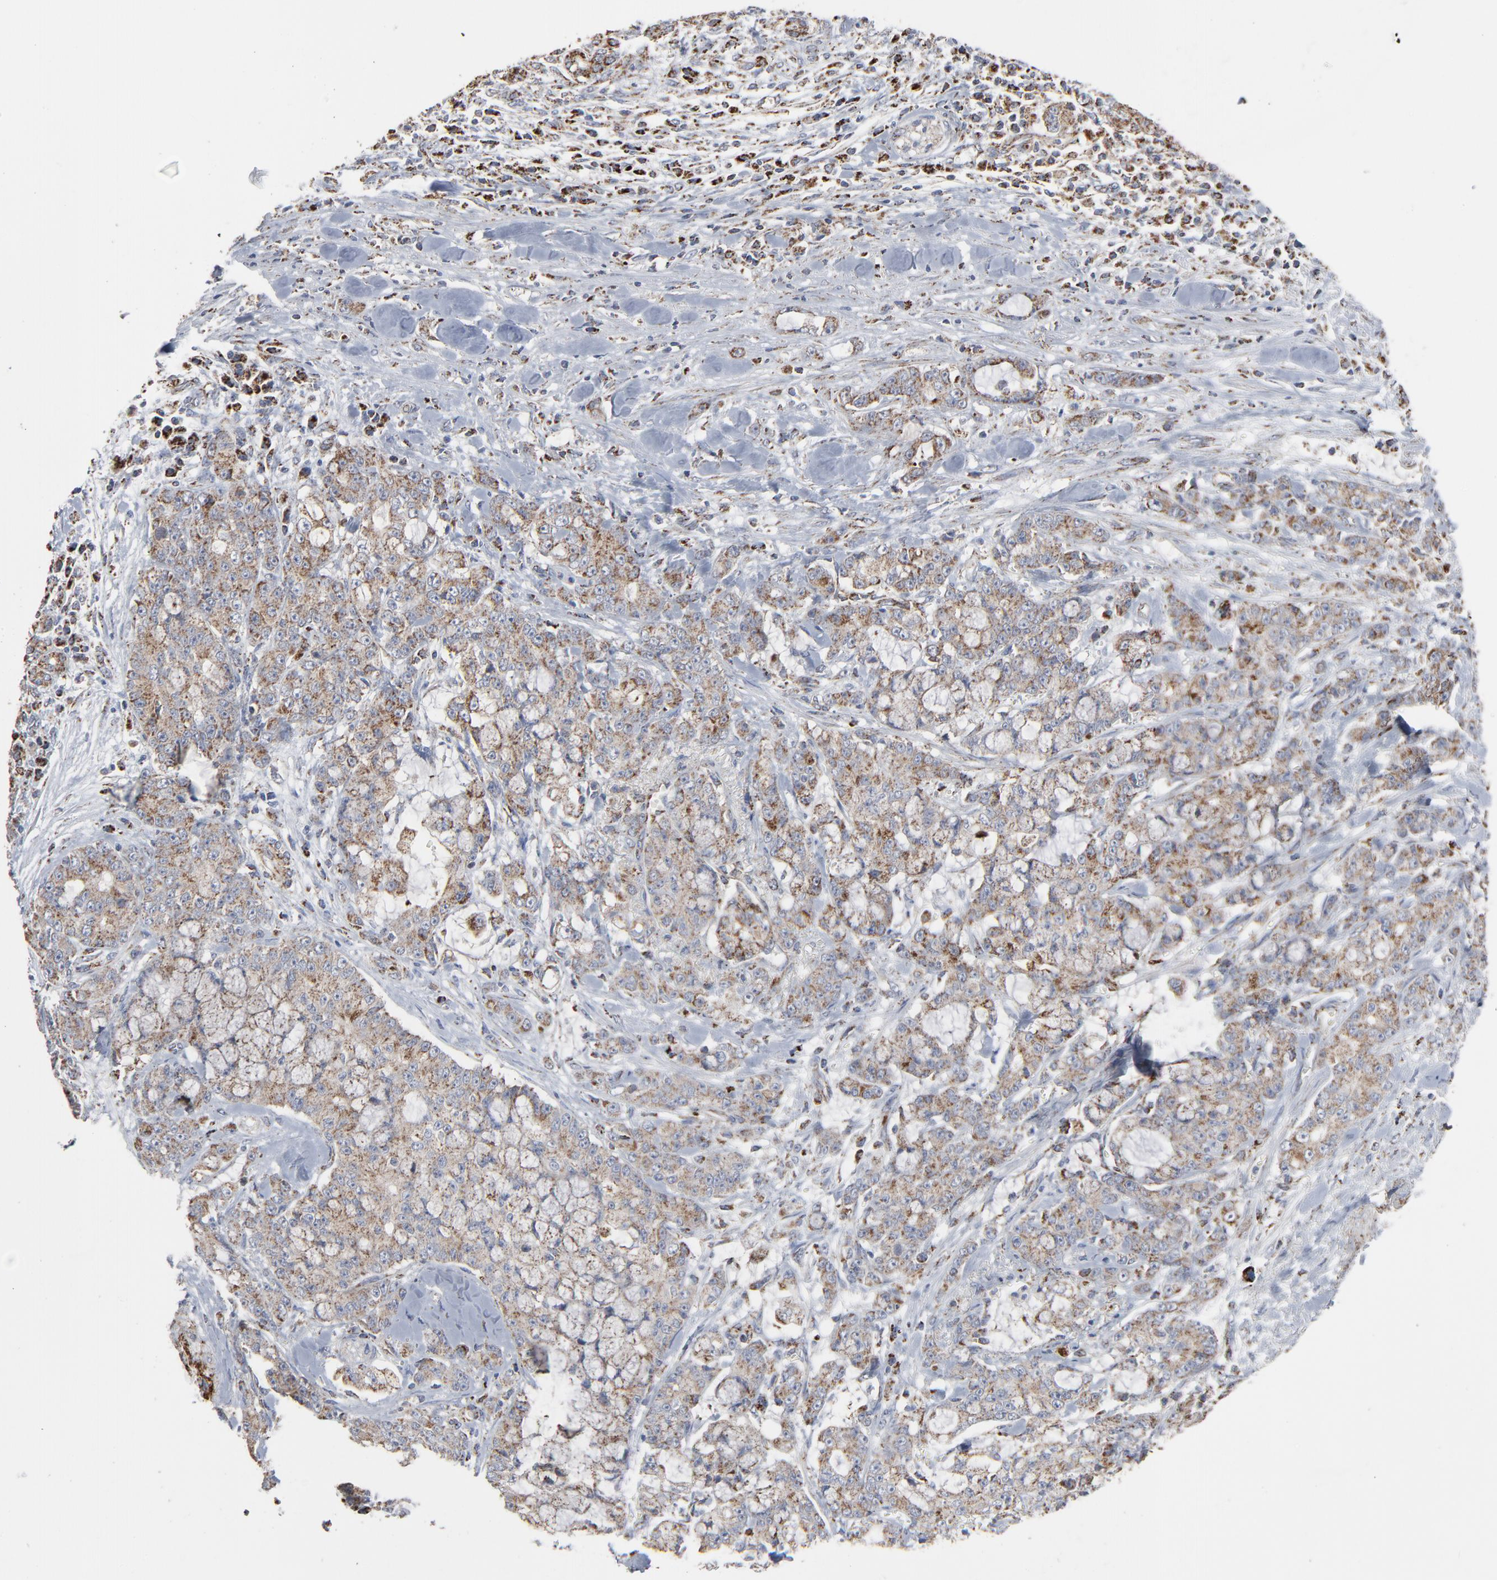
{"staining": {"intensity": "moderate", "quantity": ">75%", "location": "cytoplasmic/membranous"}, "tissue": "pancreatic cancer", "cell_type": "Tumor cells", "image_type": "cancer", "snomed": [{"axis": "morphology", "description": "Adenocarcinoma, NOS"}, {"axis": "topography", "description": "Pancreas"}], "caption": "Brown immunohistochemical staining in pancreatic adenocarcinoma shows moderate cytoplasmic/membranous staining in about >75% of tumor cells. The staining was performed using DAB, with brown indicating positive protein expression. Nuclei are stained blue with hematoxylin.", "gene": "UQCRC1", "patient": {"sex": "female", "age": 73}}